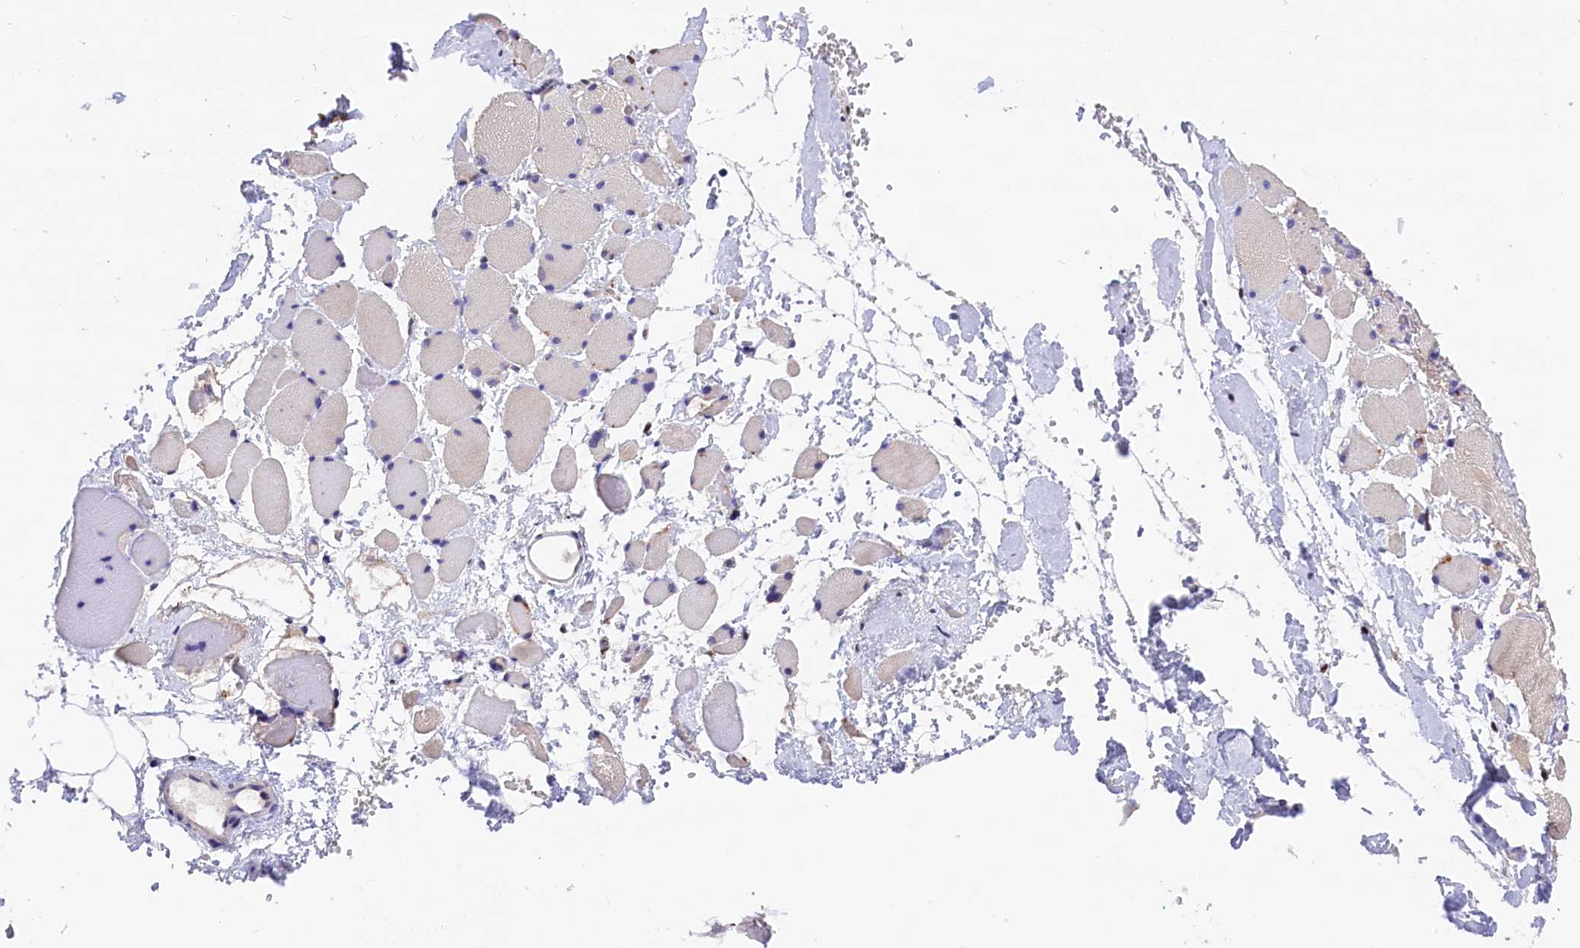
{"staining": {"intensity": "negative", "quantity": "none", "location": "none"}, "tissue": "skeletal muscle", "cell_type": "Myocytes", "image_type": "normal", "snomed": [{"axis": "morphology", "description": "Normal tissue, NOS"}, {"axis": "morphology", "description": "Basal cell carcinoma"}, {"axis": "topography", "description": "Skeletal muscle"}], "caption": "Myocytes are negative for protein expression in benign human skeletal muscle. (DAB immunohistochemistry (IHC) visualized using brightfield microscopy, high magnification).", "gene": "BTBD9", "patient": {"sex": "female", "age": 64}}